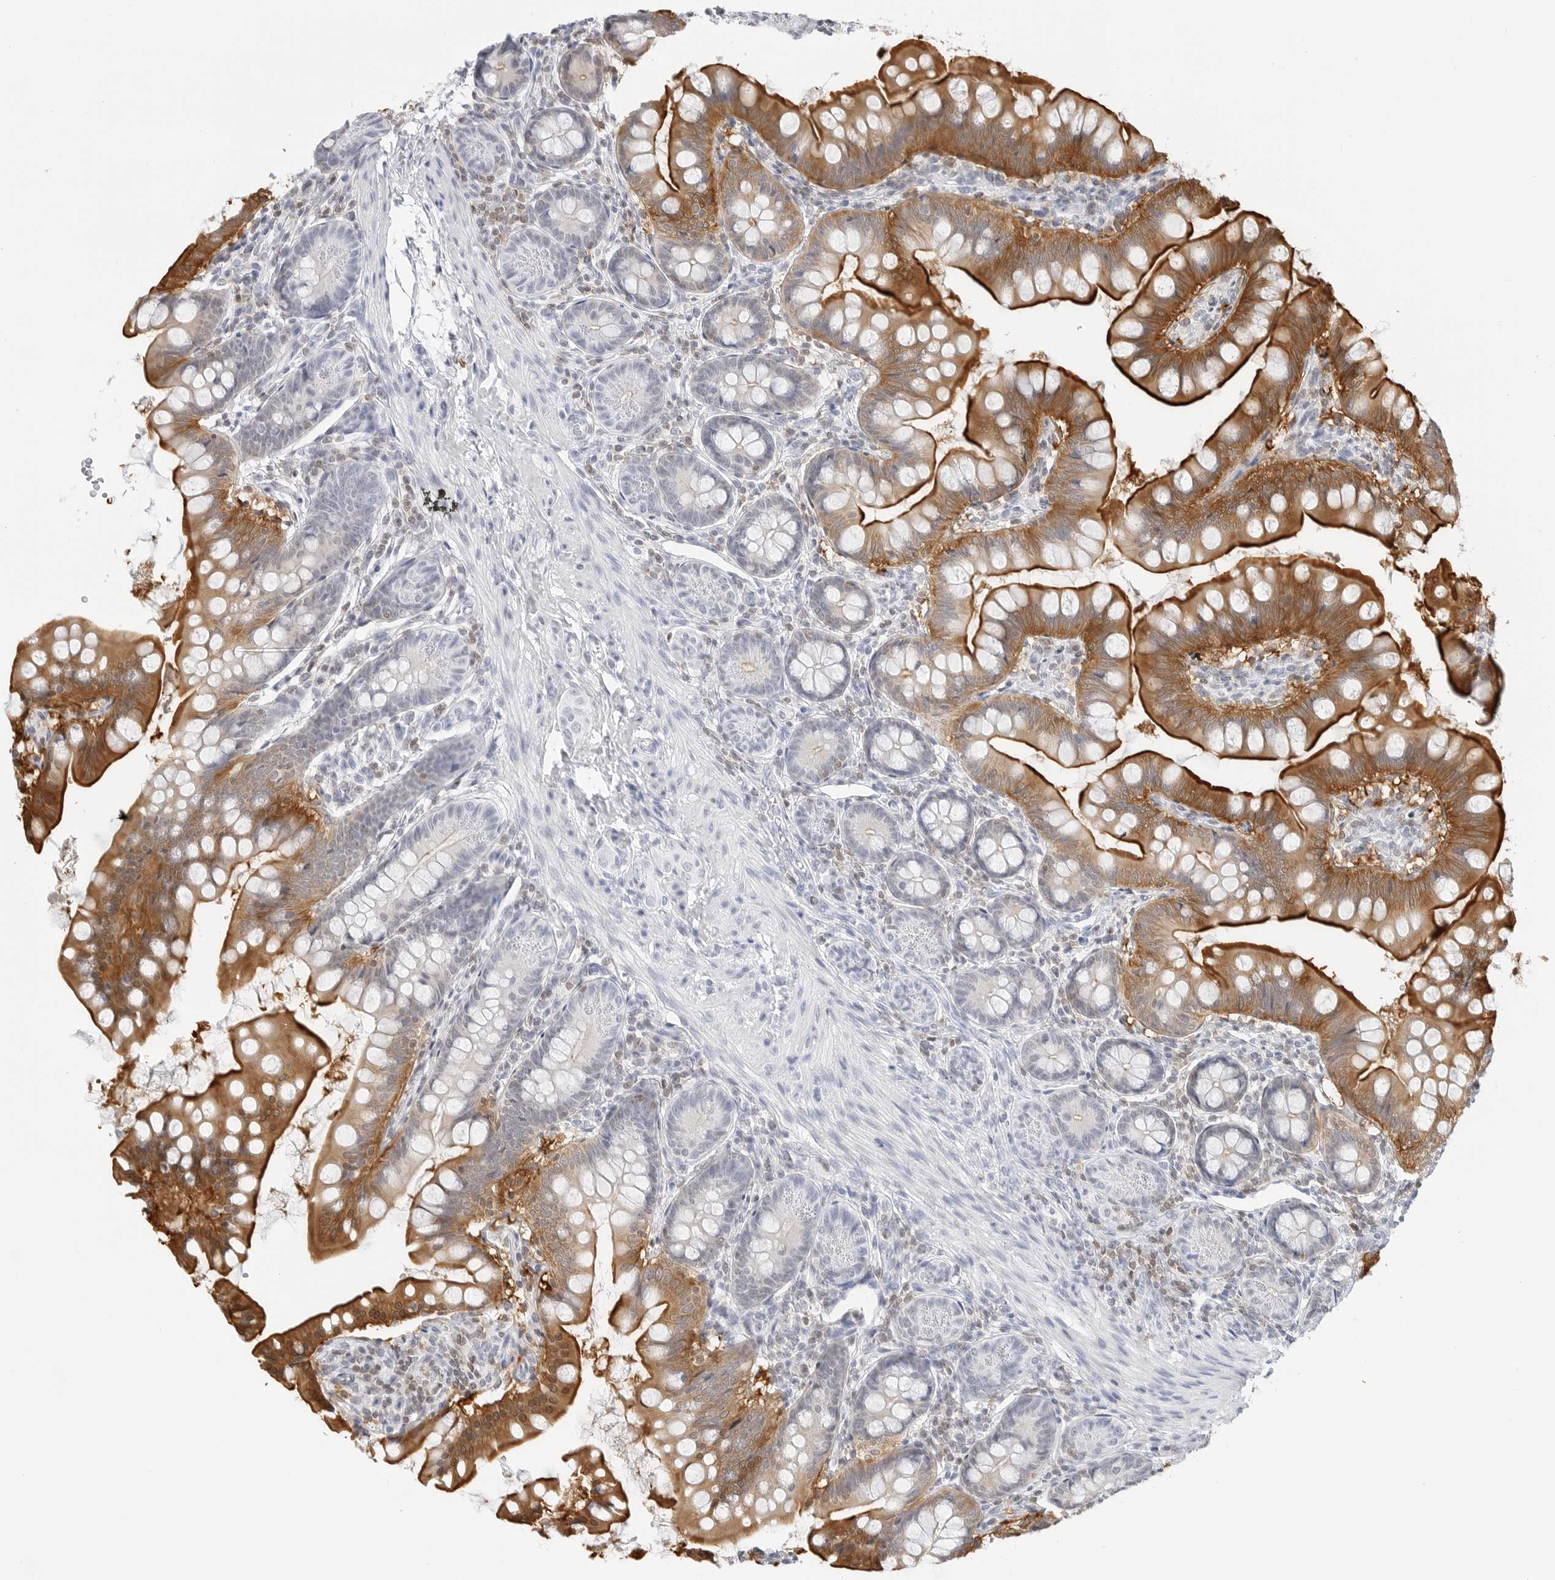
{"staining": {"intensity": "strong", "quantity": "25%-75%", "location": "cytoplasmic/membranous"}, "tissue": "small intestine", "cell_type": "Glandular cells", "image_type": "normal", "snomed": [{"axis": "morphology", "description": "Normal tissue, NOS"}, {"axis": "topography", "description": "Small intestine"}], "caption": "This image displays IHC staining of unremarkable small intestine, with high strong cytoplasmic/membranous positivity in about 25%-75% of glandular cells.", "gene": "SLC9A3R1", "patient": {"sex": "male", "age": 7}}